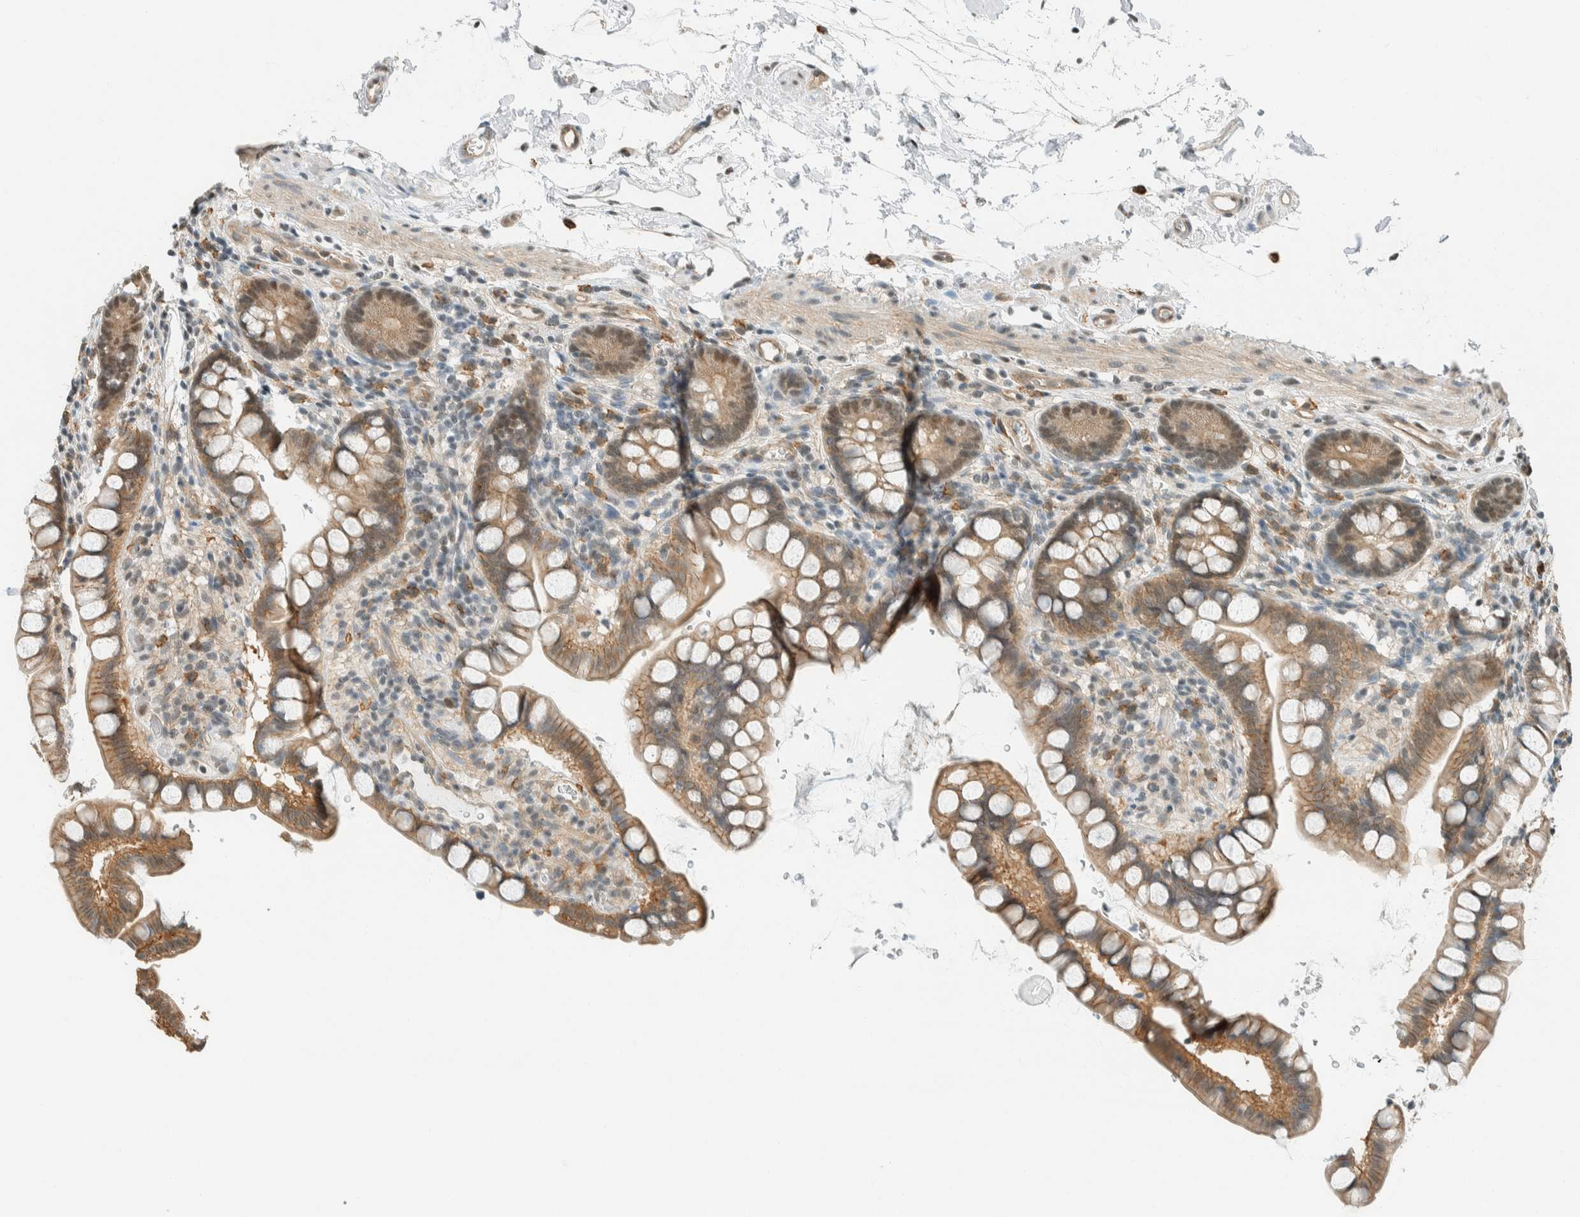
{"staining": {"intensity": "moderate", "quantity": "25%-75%", "location": "cytoplasmic/membranous"}, "tissue": "small intestine", "cell_type": "Glandular cells", "image_type": "normal", "snomed": [{"axis": "morphology", "description": "Normal tissue, NOS"}, {"axis": "topography", "description": "Smooth muscle"}, {"axis": "topography", "description": "Small intestine"}], "caption": "Approximately 25%-75% of glandular cells in unremarkable human small intestine show moderate cytoplasmic/membranous protein staining as visualized by brown immunohistochemical staining.", "gene": "NIBAN2", "patient": {"sex": "female", "age": 84}}